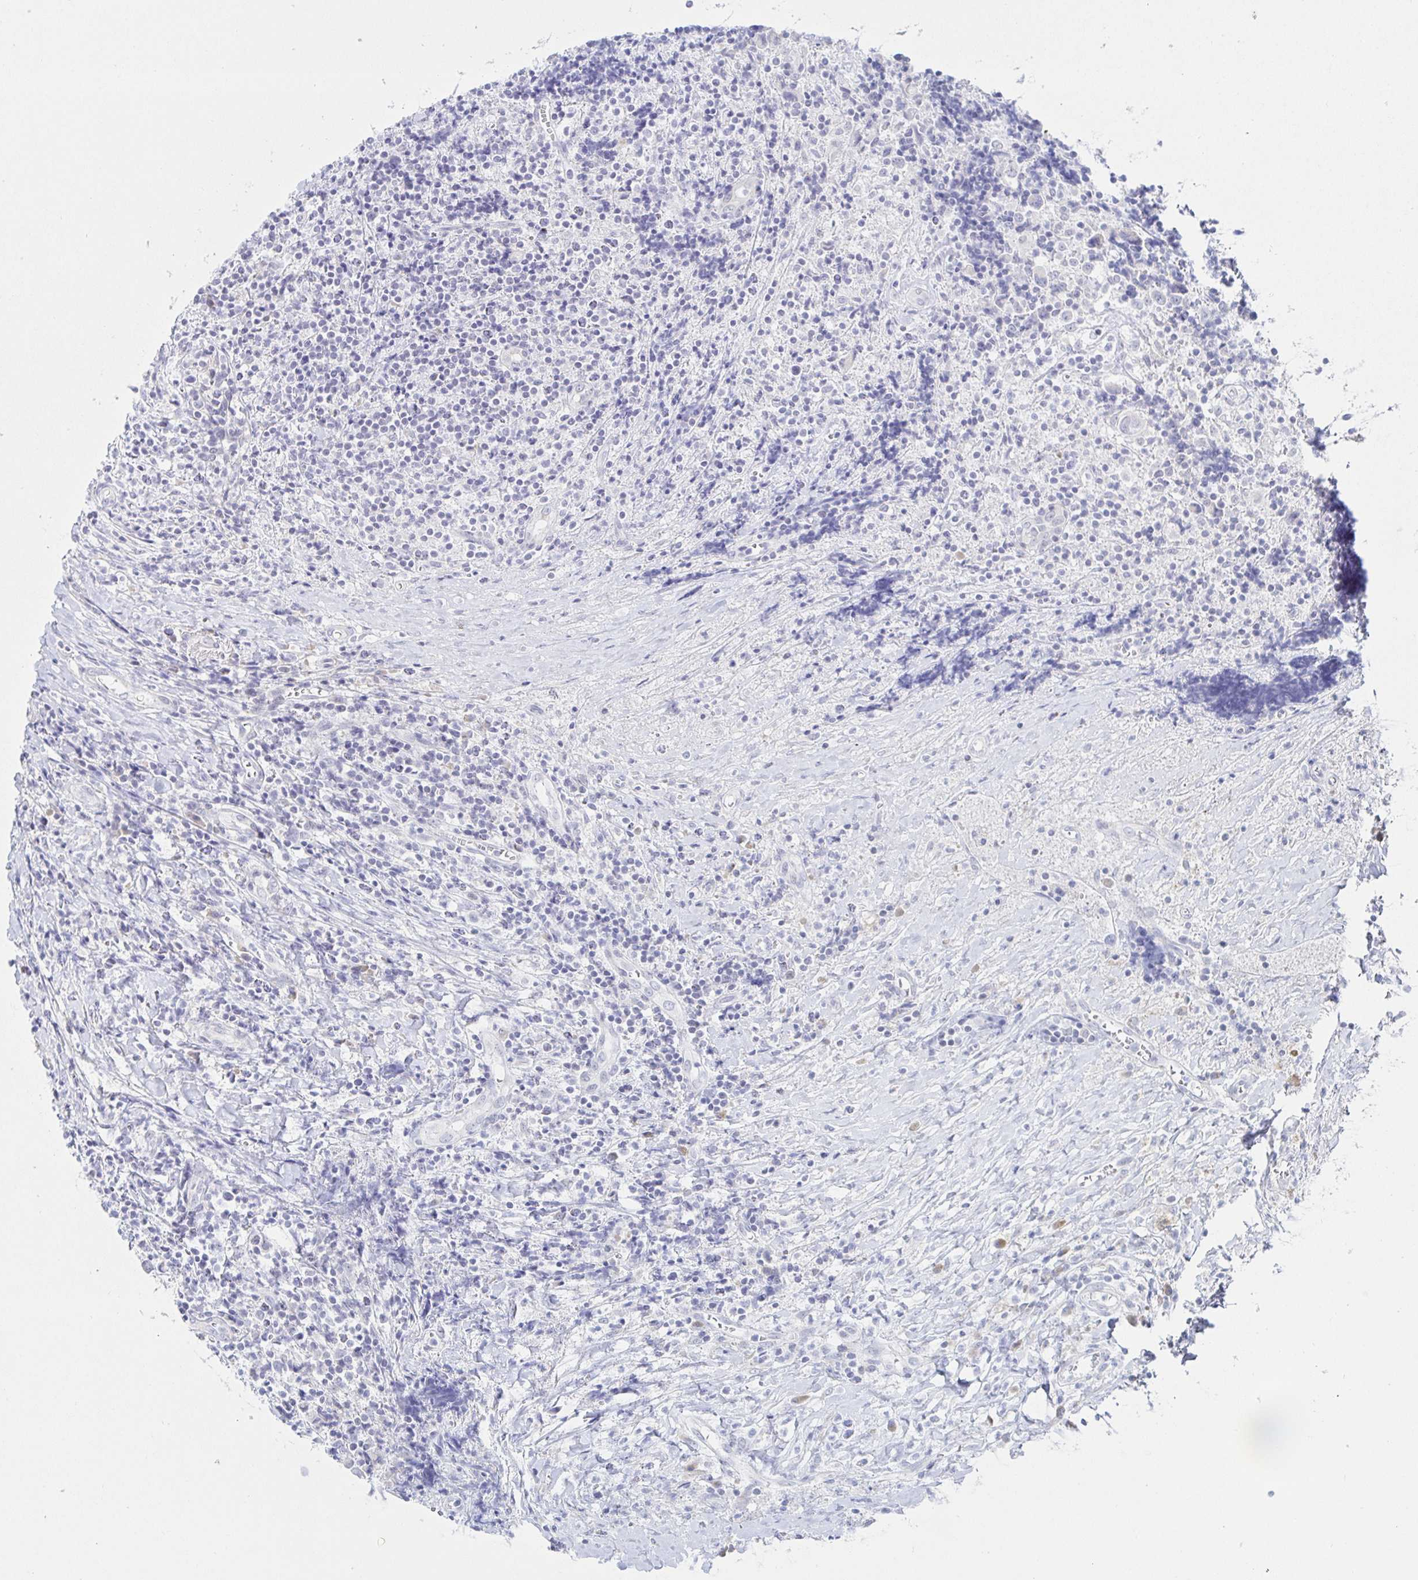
{"staining": {"intensity": "negative", "quantity": "none", "location": "none"}, "tissue": "lymphoma", "cell_type": "Tumor cells", "image_type": "cancer", "snomed": [{"axis": "morphology", "description": "Hodgkin's disease, NOS"}, {"axis": "topography", "description": "Thymus, NOS"}], "caption": "The micrograph exhibits no staining of tumor cells in Hodgkin's disease.", "gene": "SIAH3", "patient": {"sex": "female", "age": 17}}